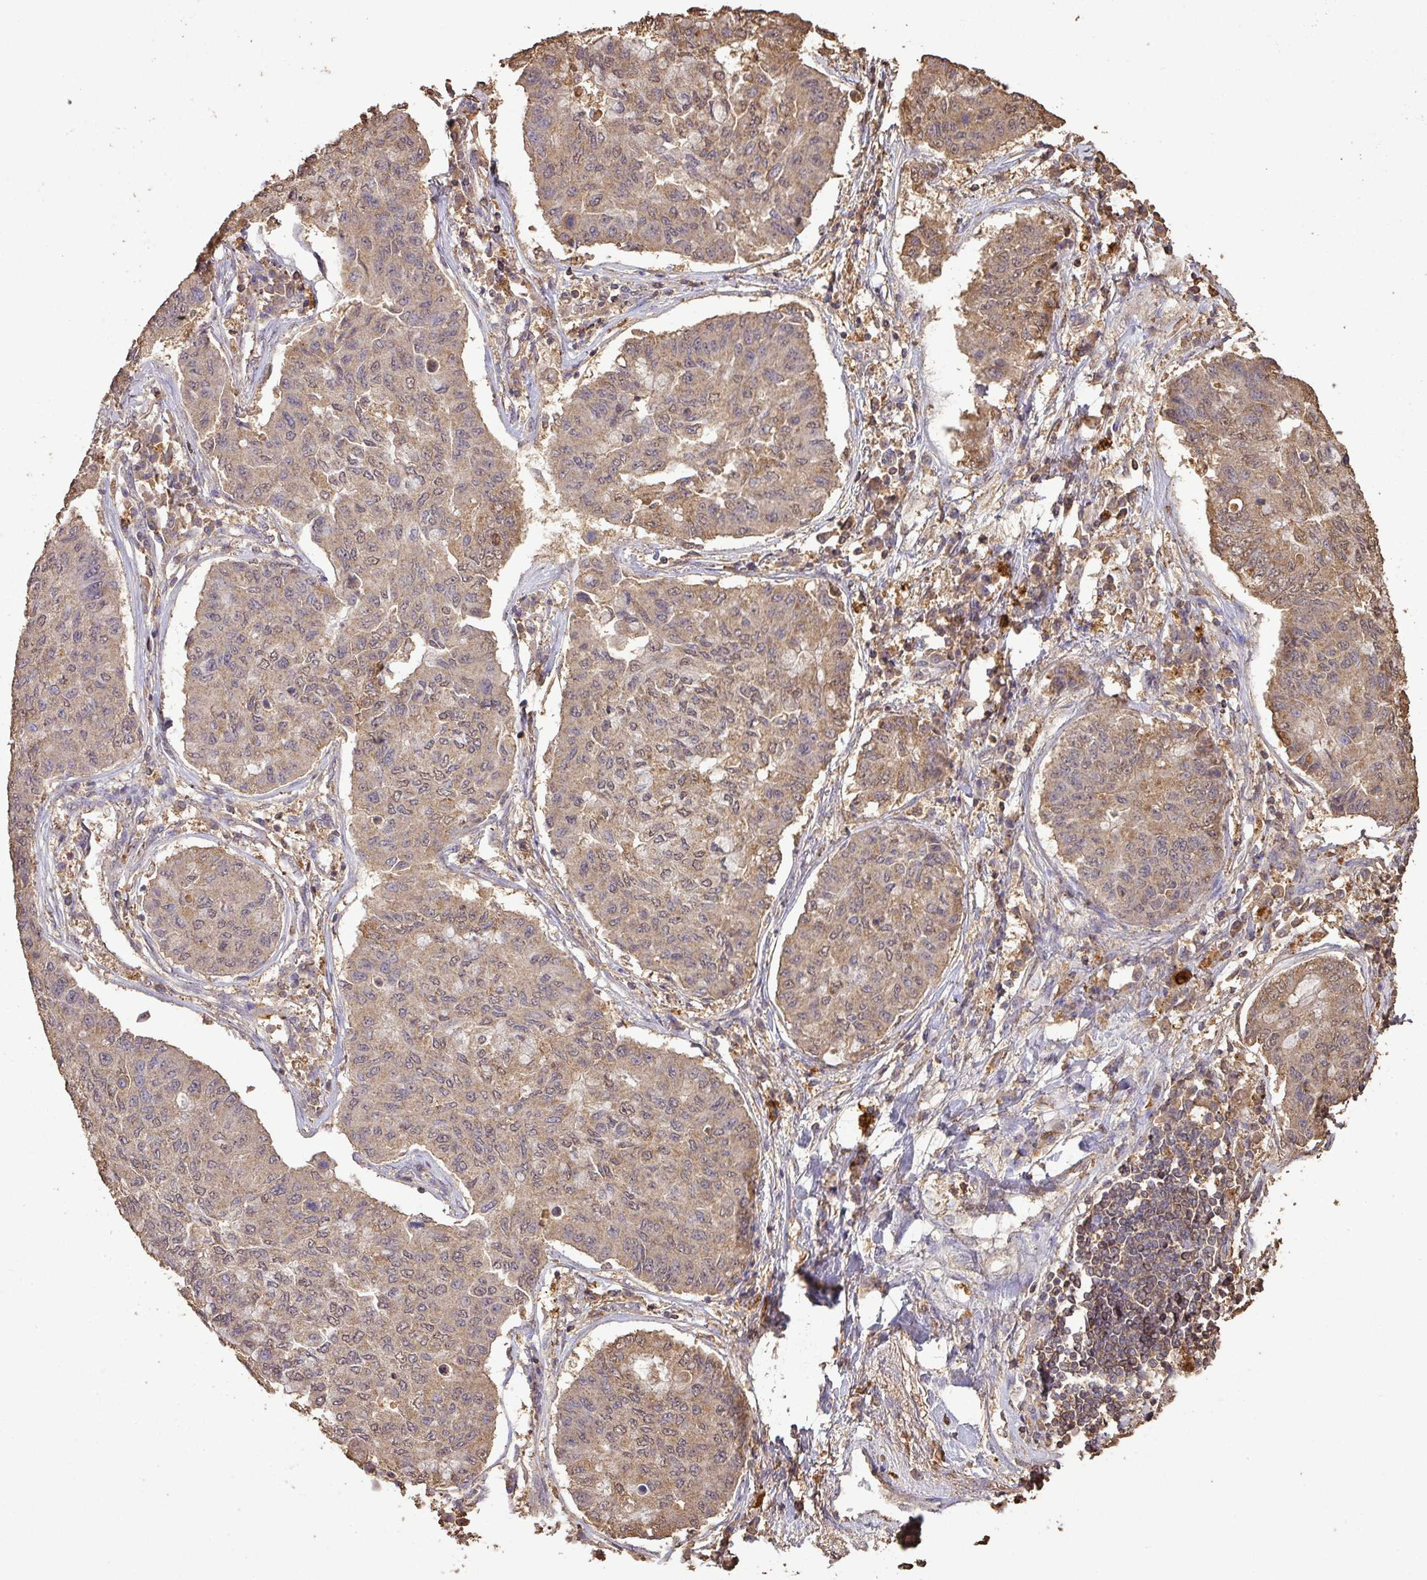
{"staining": {"intensity": "moderate", "quantity": ">75%", "location": "cytoplasmic/membranous"}, "tissue": "lung cancer", "cell_type": "Tumor cells", "image_type": "cancer", "snomed": [{"axis": "morphology", "description": "Squamous cell carcinoma, NOS"}, {"axis": "topography", "description": "Lung"}], "caption": "The immunohistochemical stain labels moderate cytoplasmic/membranous expression in tumor cells of squamous cell carcinoma (lung) tissue.", "gene": "ATAT1", "patient": {"sex": "male", "age": 74}}